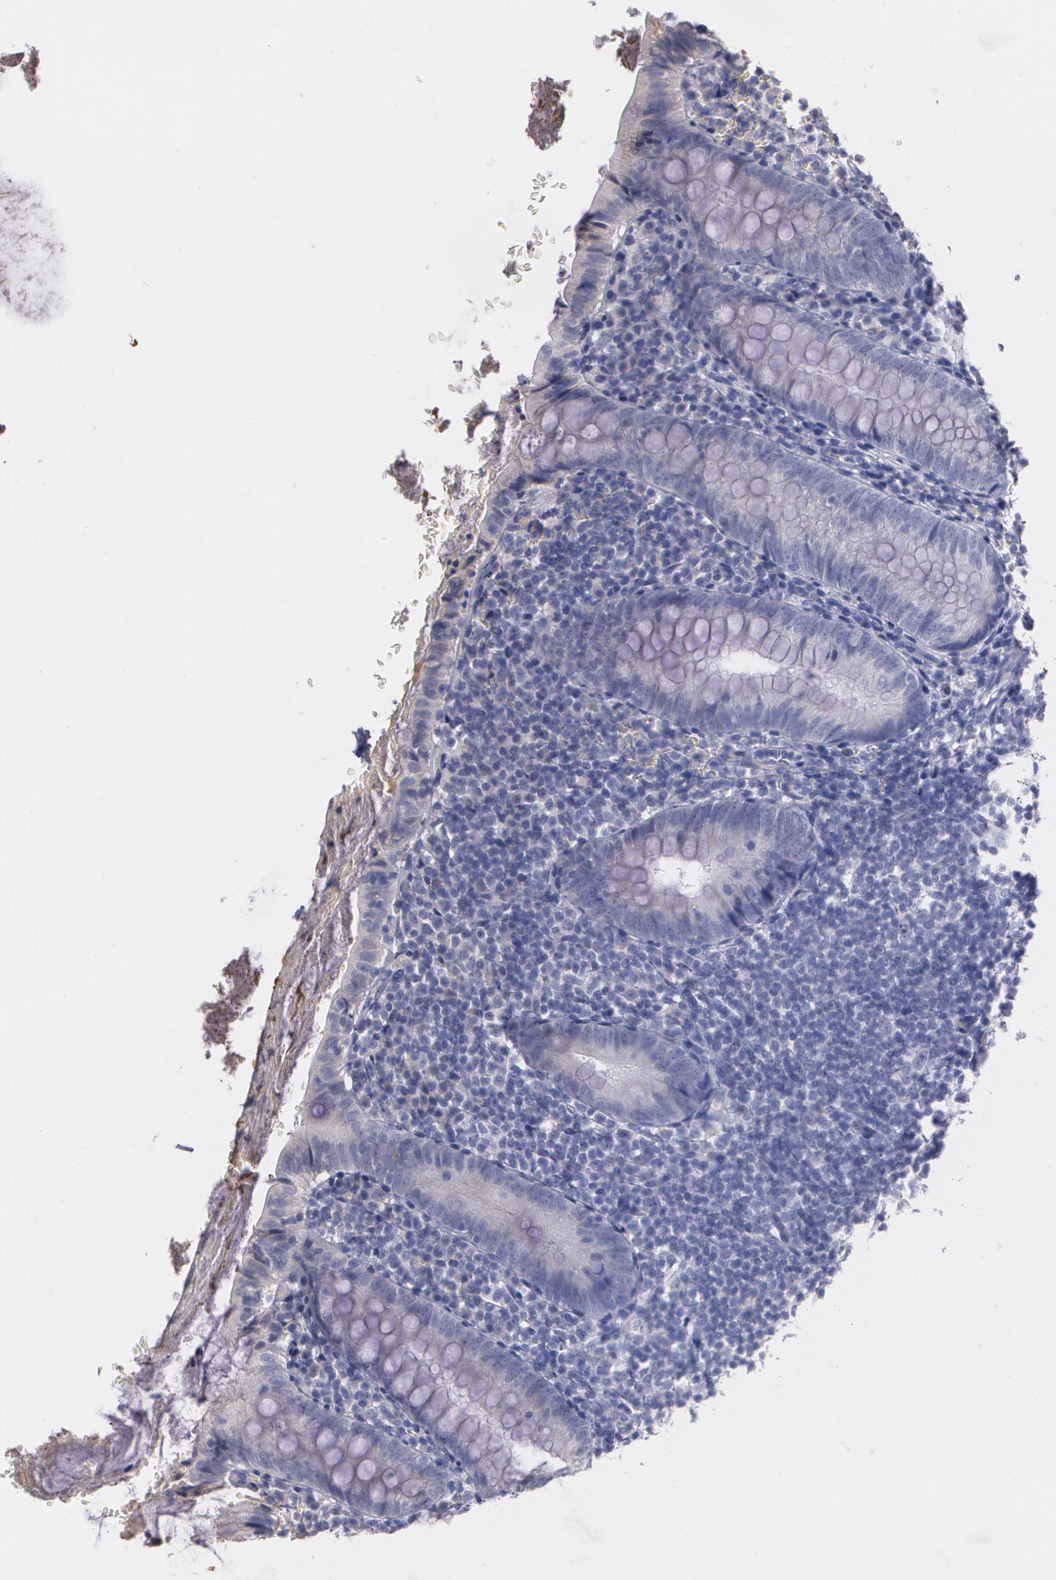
{"staining": {"intensity": "weak", "quantity": "25%-75%", "location": "cytoplasmic/membranous"}, "tissue": "appendix", "cell_type": "Glandular cells", "image_type": "normal", "snomed": [{"axis": "morphology", "description": "Normal tissue, NOS"}, {"axis": "topography", "description": "Appendix"}], "caption": "Appendix stained with a brown dye shows weak cytoplasmic/membranous positive staining in approximately 25%-75% of glandular cells.", "gene": "AMBP", "patient": {"sex": "female", "age": 10}}